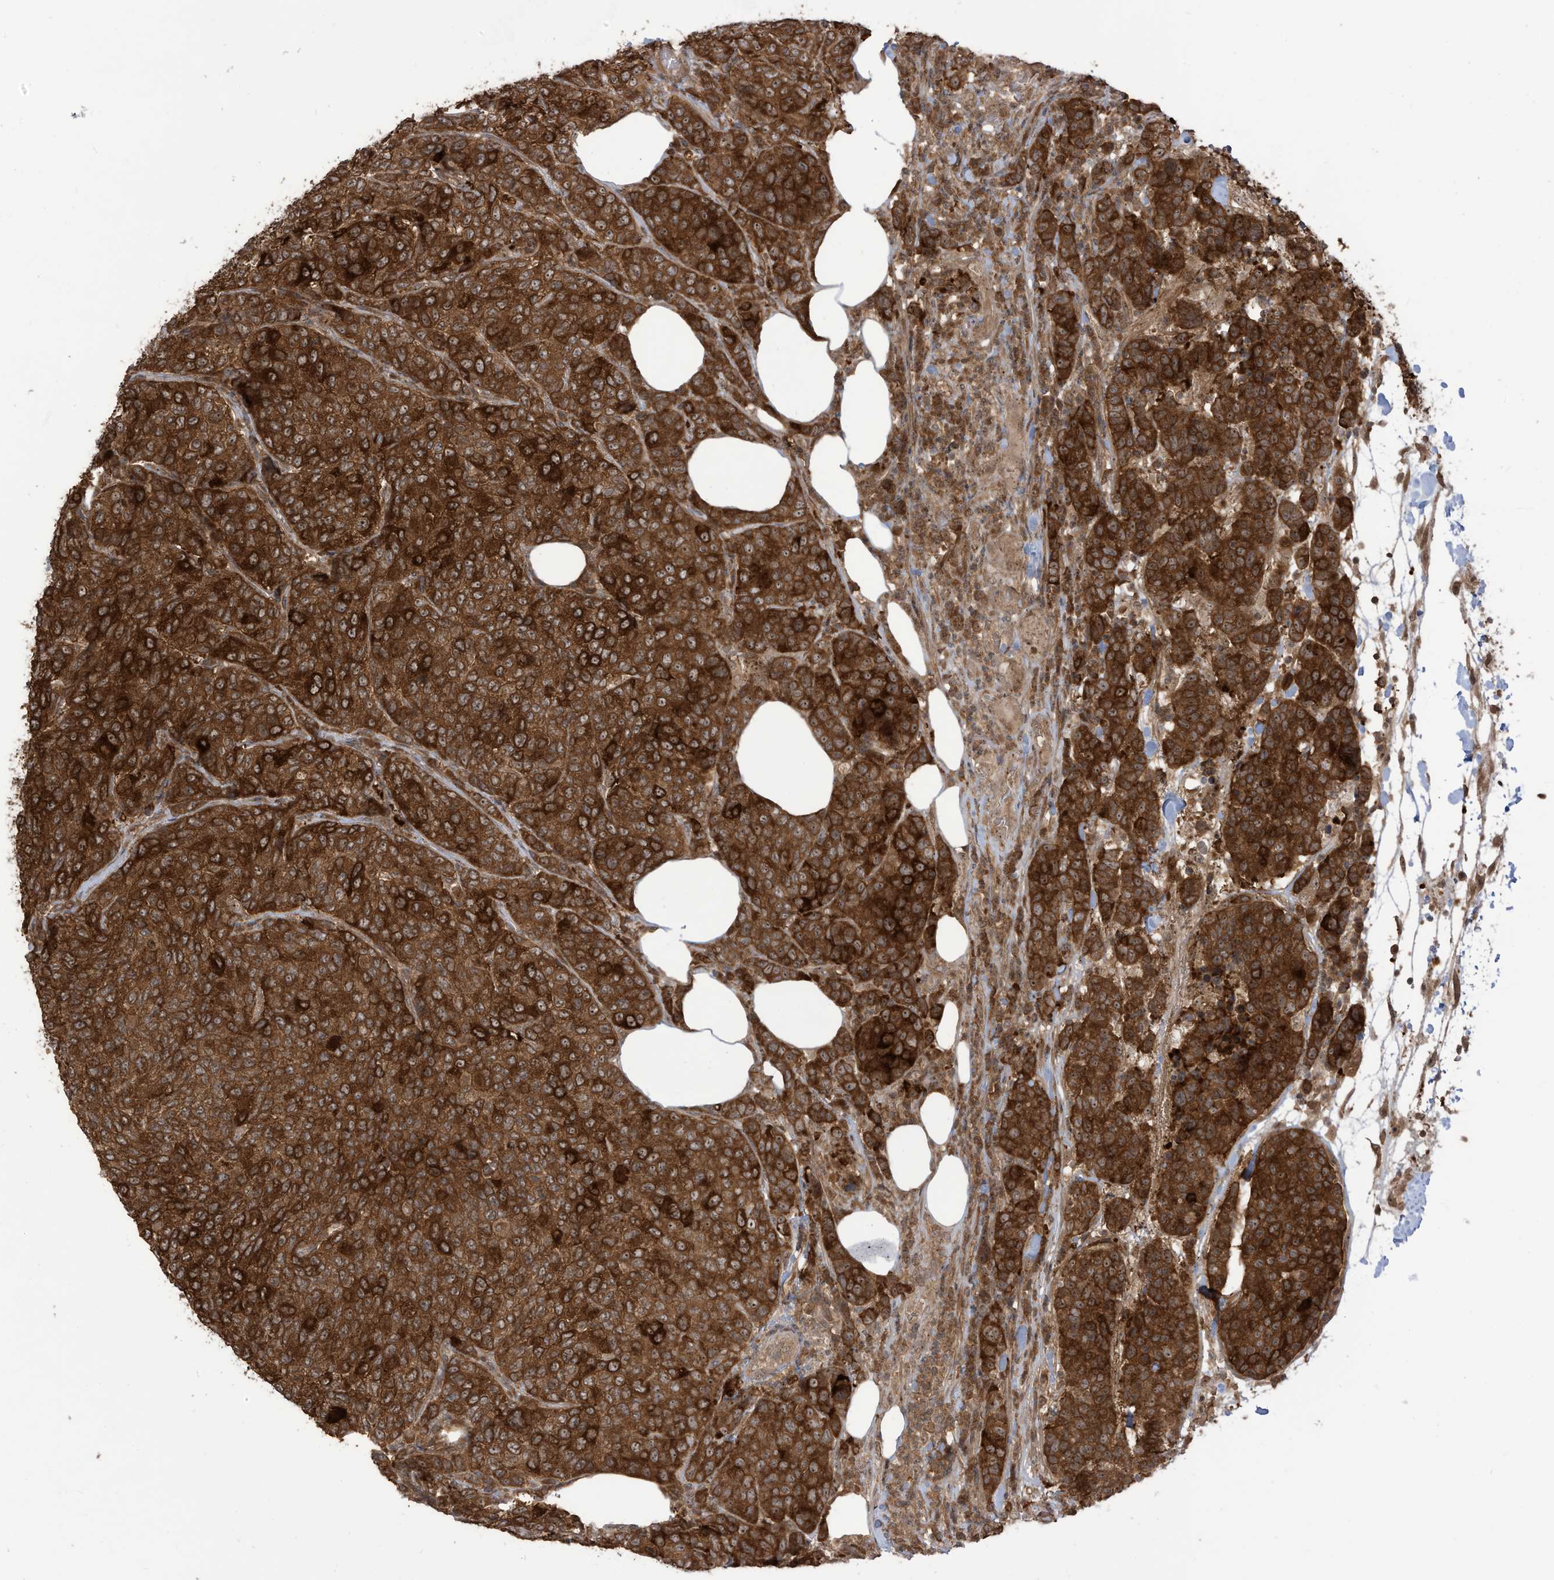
{"staining": {"intensity": "strong", "quantity": ">75%", "location": "cytoplasmic/membranous"}, "tissue": "breast cancer", "cell_type": "Tumor cells", "image_type": "cancer", "snomed": [{"axis": "morphology", "description": "Duct carcinoma"}, {"axis": "topography", "description": "Breast"}], "caption": "Immunohistochemistry photomicrograph of breast invasive ductal carcinoma stained for a protein (brown), which reveals high levels of strong cytoplasmic/membranous positivity in approximately >75% of tumor cells.", "gene": "CARF", "patient": {"sex": "female", "age": 55}}